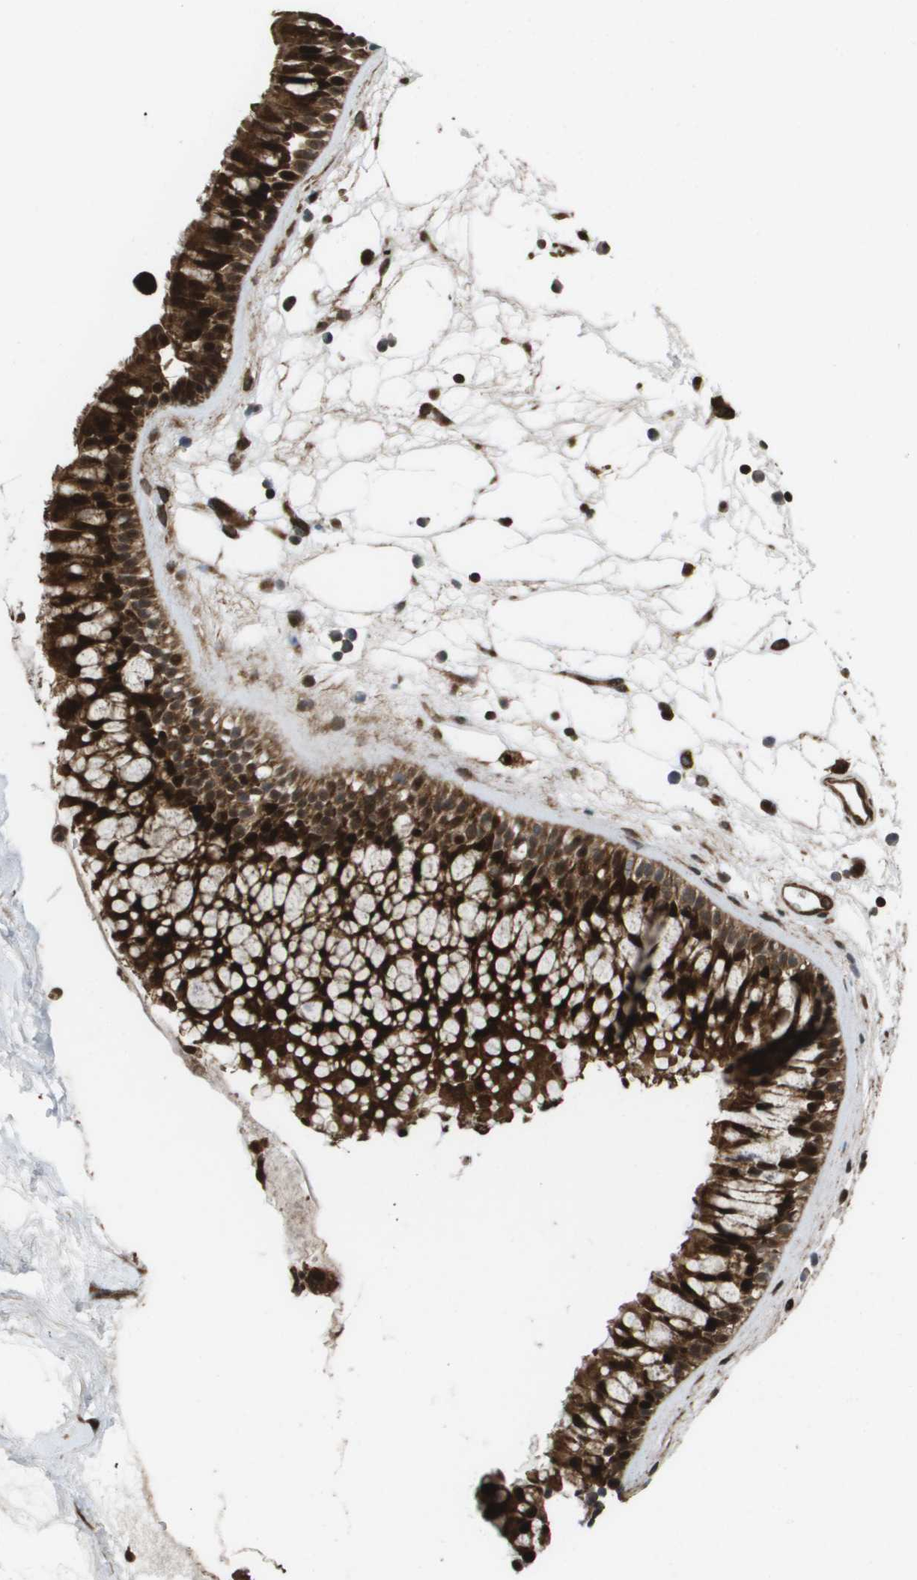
{"staining": {"intensity": "strong", "quantity": ">75%", "location": "cytoplasmic/membranous,nuclear"}, "tissue": "nasopharynx", "cell_type": "Respiratory epithelial cells", "image_type": "normal", "snomed": [{"axis": "morphology", "description": "Normal tissue, NOS"}, {"axis": "morphology", "description": "Inflammation, NOS"}, {"axis": "topography", "description": "Nasopharynx"}], "caption": "Respiratory epithelial cells reveal high levels of strong cytoplasmic/membranous,nuclear positivity in about >75% of cells in unremarkable nasopharynx.", "gene": "AXIN2", "patient": {"sex": "male", "age": 48}}